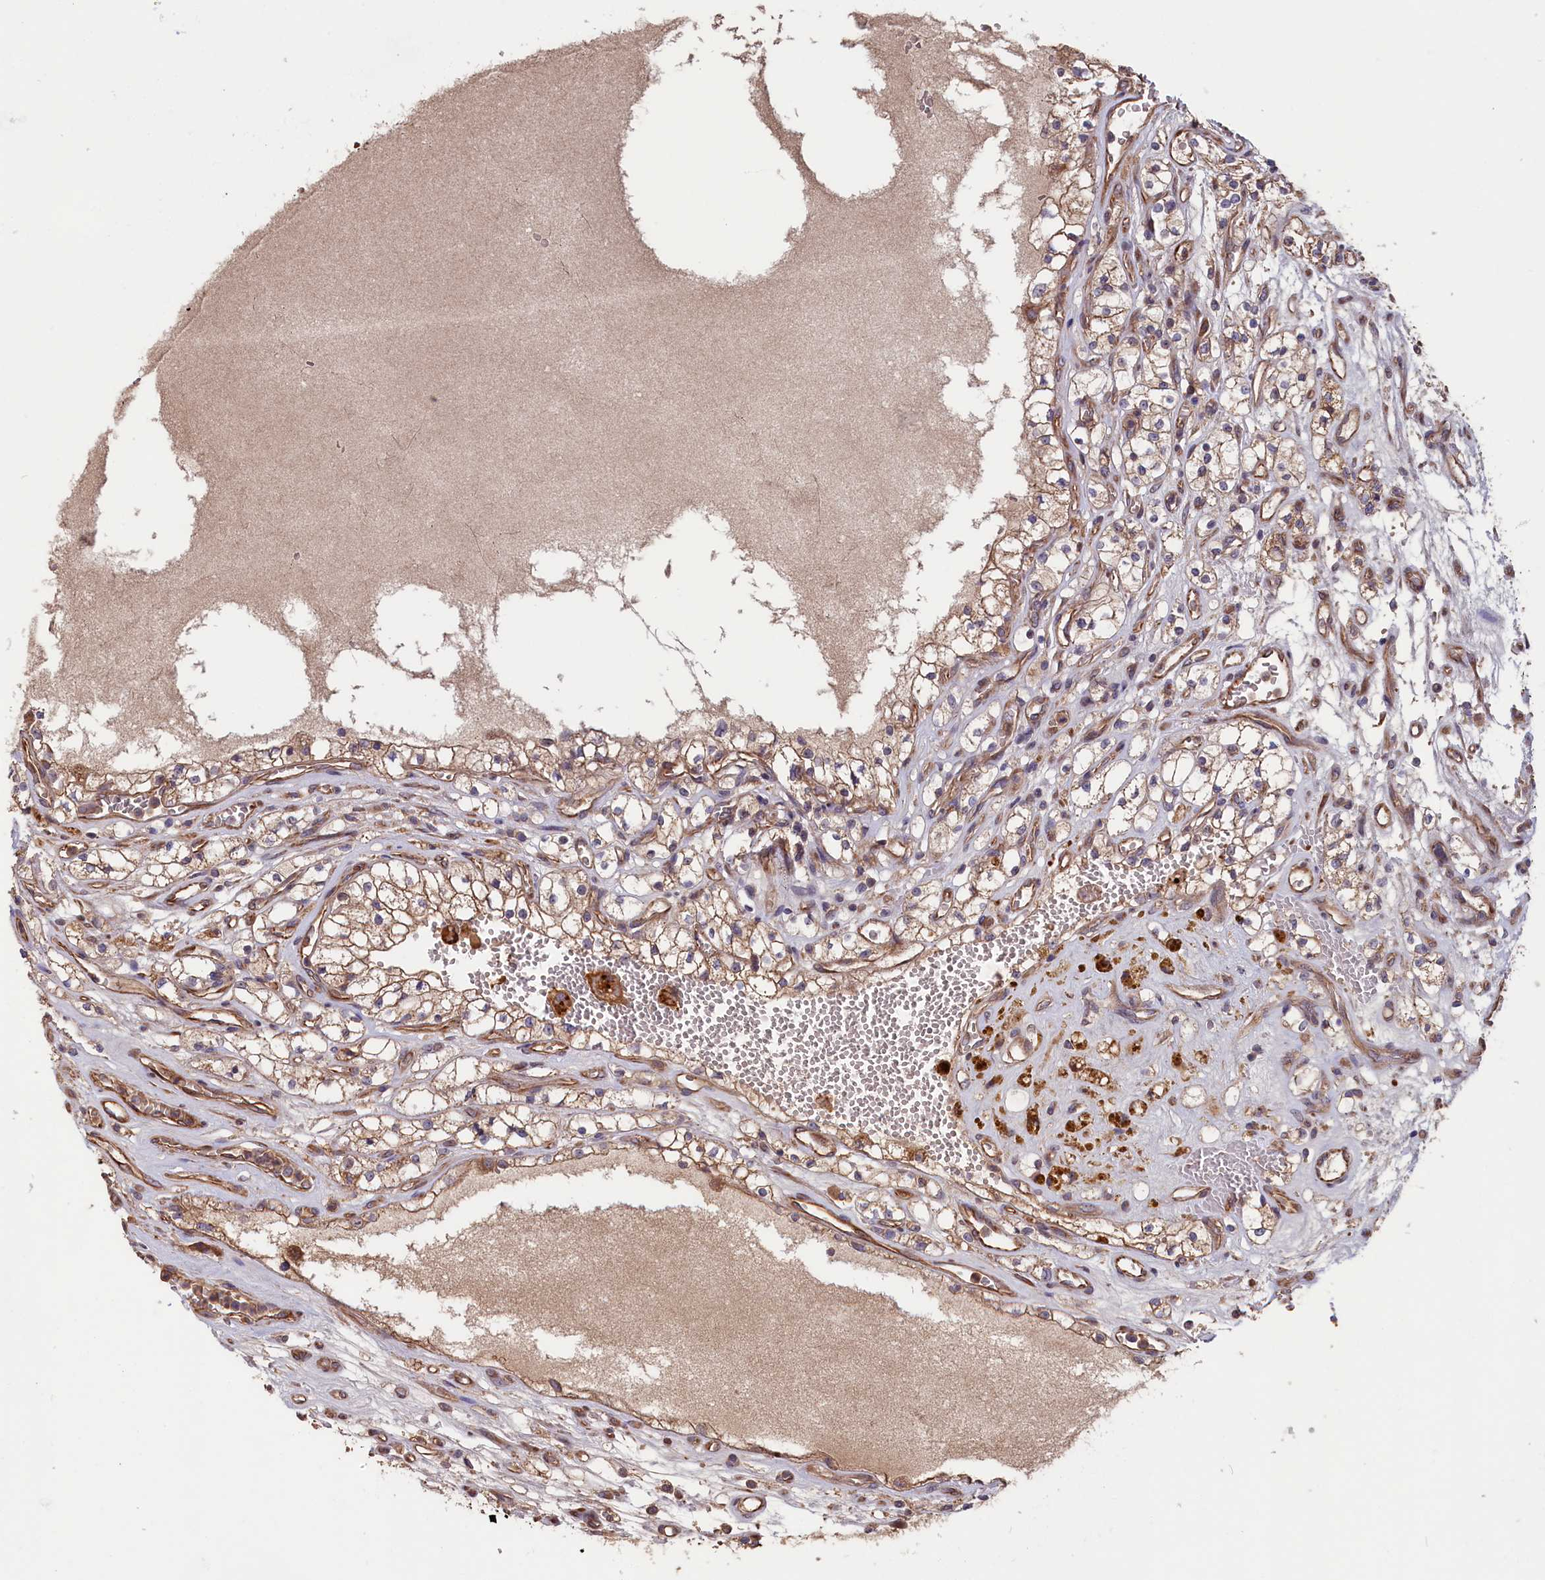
{"staining": {"intensity": "weak", "quantity": ">75%", "location": "cytoplasmic/membranous"}, "tissue": "renal cancer", "cell_type": "Tumor cells", "image_type": "cancer", "snomed": [{"axis": "morphology", "description": "Adenocarcinoma, NOS"}, {"axis": "topography", "description": "Kidney"}], "caption": "Immunohistochemistry (IHC) staining of renal cancer (adenocarcinoma), which shows low levels of weak cytoplasmic/membranous expression in approximately >75% of tumor cells indicating weak cytoplasmic/membranous protein expression. The staining was performed using DAB (brown) for protein detection and nuclei were counterstained in hematoxylin (blue).", "gene": "GREB1L", "patient": {"sex": "female", "age": 69}}